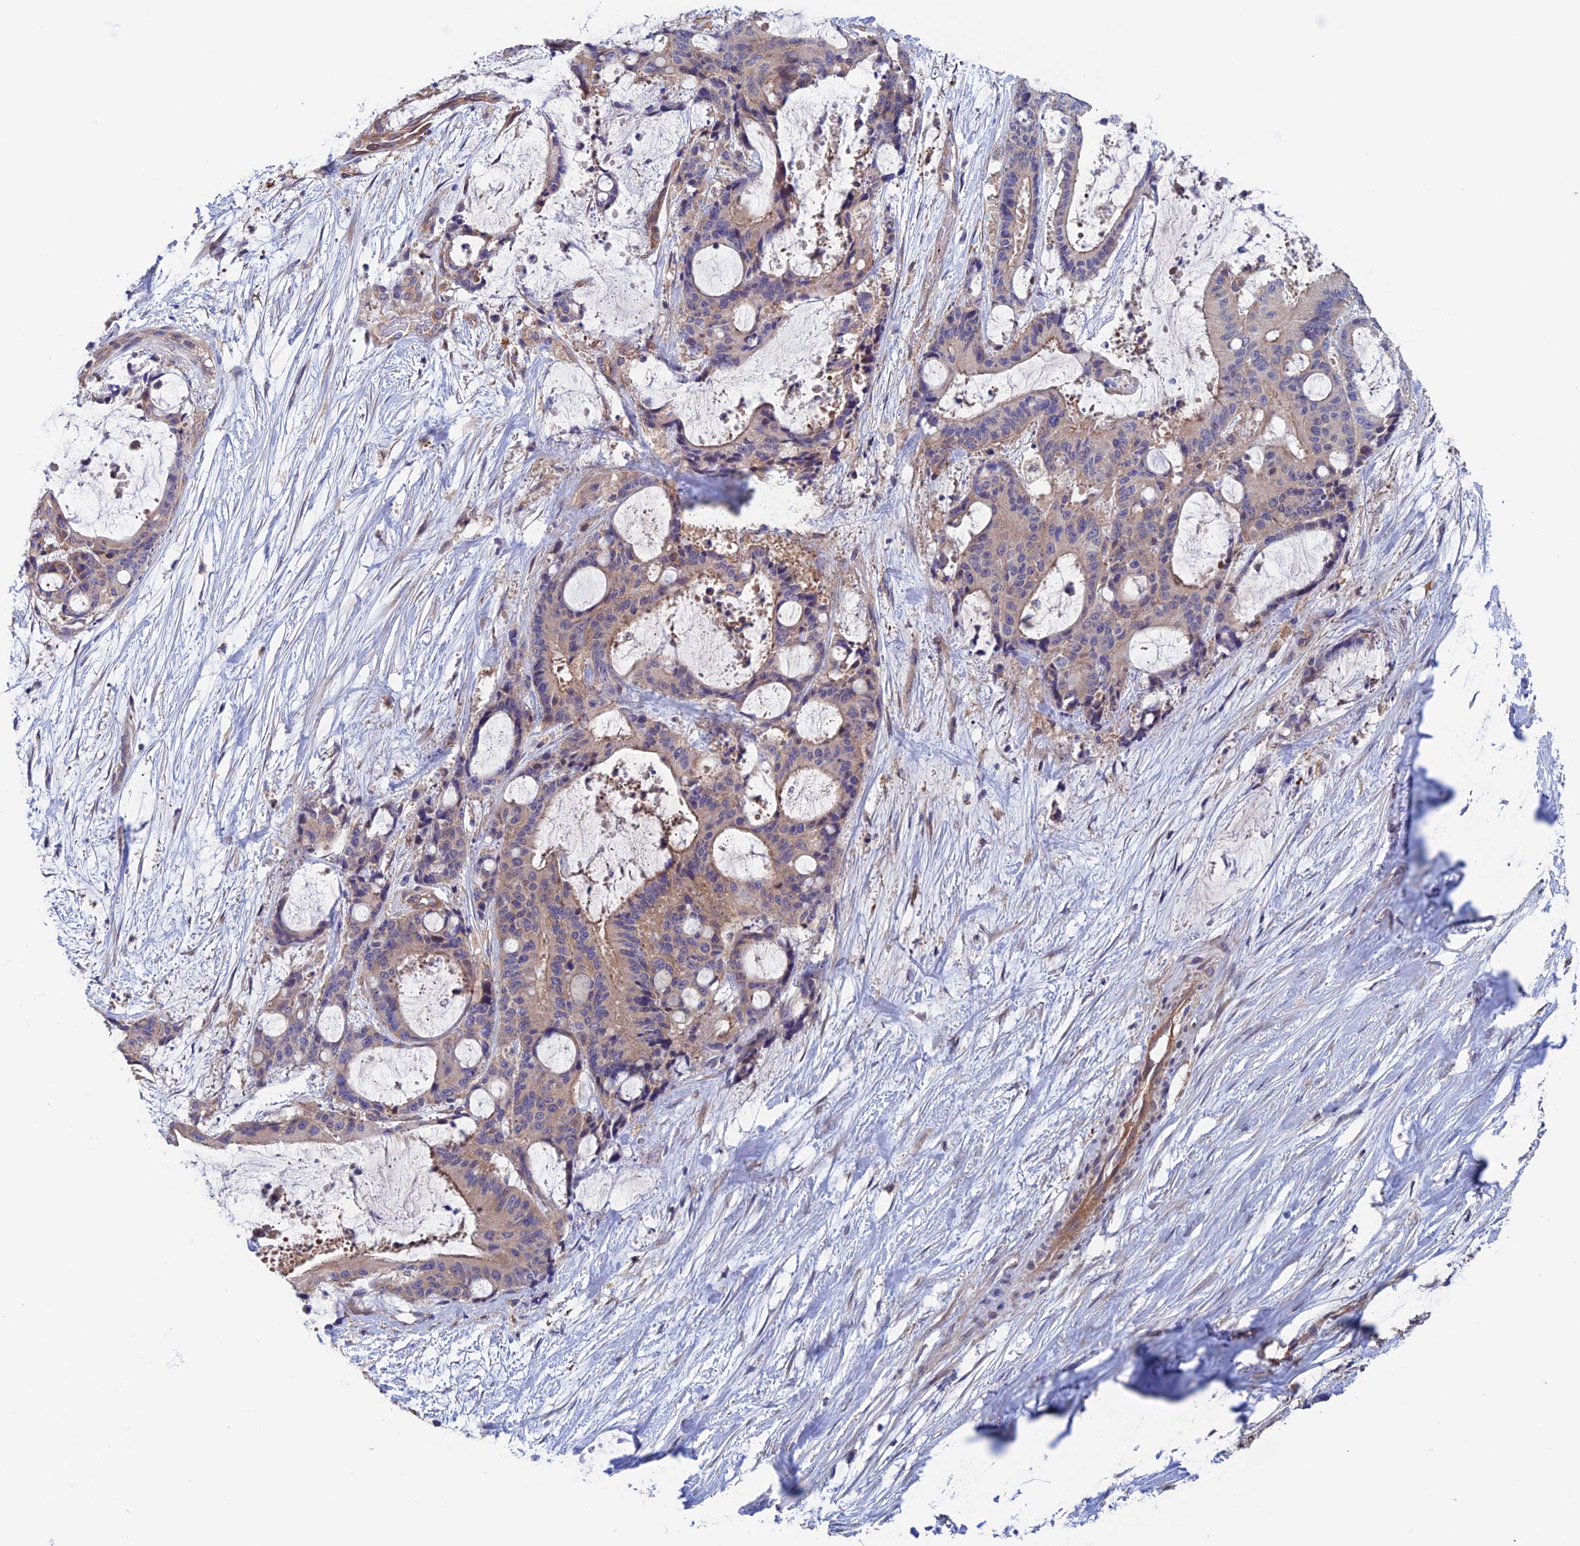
{"staining": {"intensity": "weak", "quantity": "<25%", "location": "cytoplasmic/membranous"}, "tissue": "liver cancer", "cell_type": "Tumor cells", "image_type": "cancer", "snomed": [{"axis": "morphology", "description": "Normal tissue, NOS"}, {"axis": "morphology", "description": "Cholangiocarcinoma"}, {"axis": "topography", "description": "Liver"}, {"axis": "topography", "description": "Peripheral nerve tissue"}], "caption": "Tumor cells show no significant staining in cholangiocarcinoma (liver).", "gene": "NUDT16L1", "patient": {"sex": "female", "age": 73}}